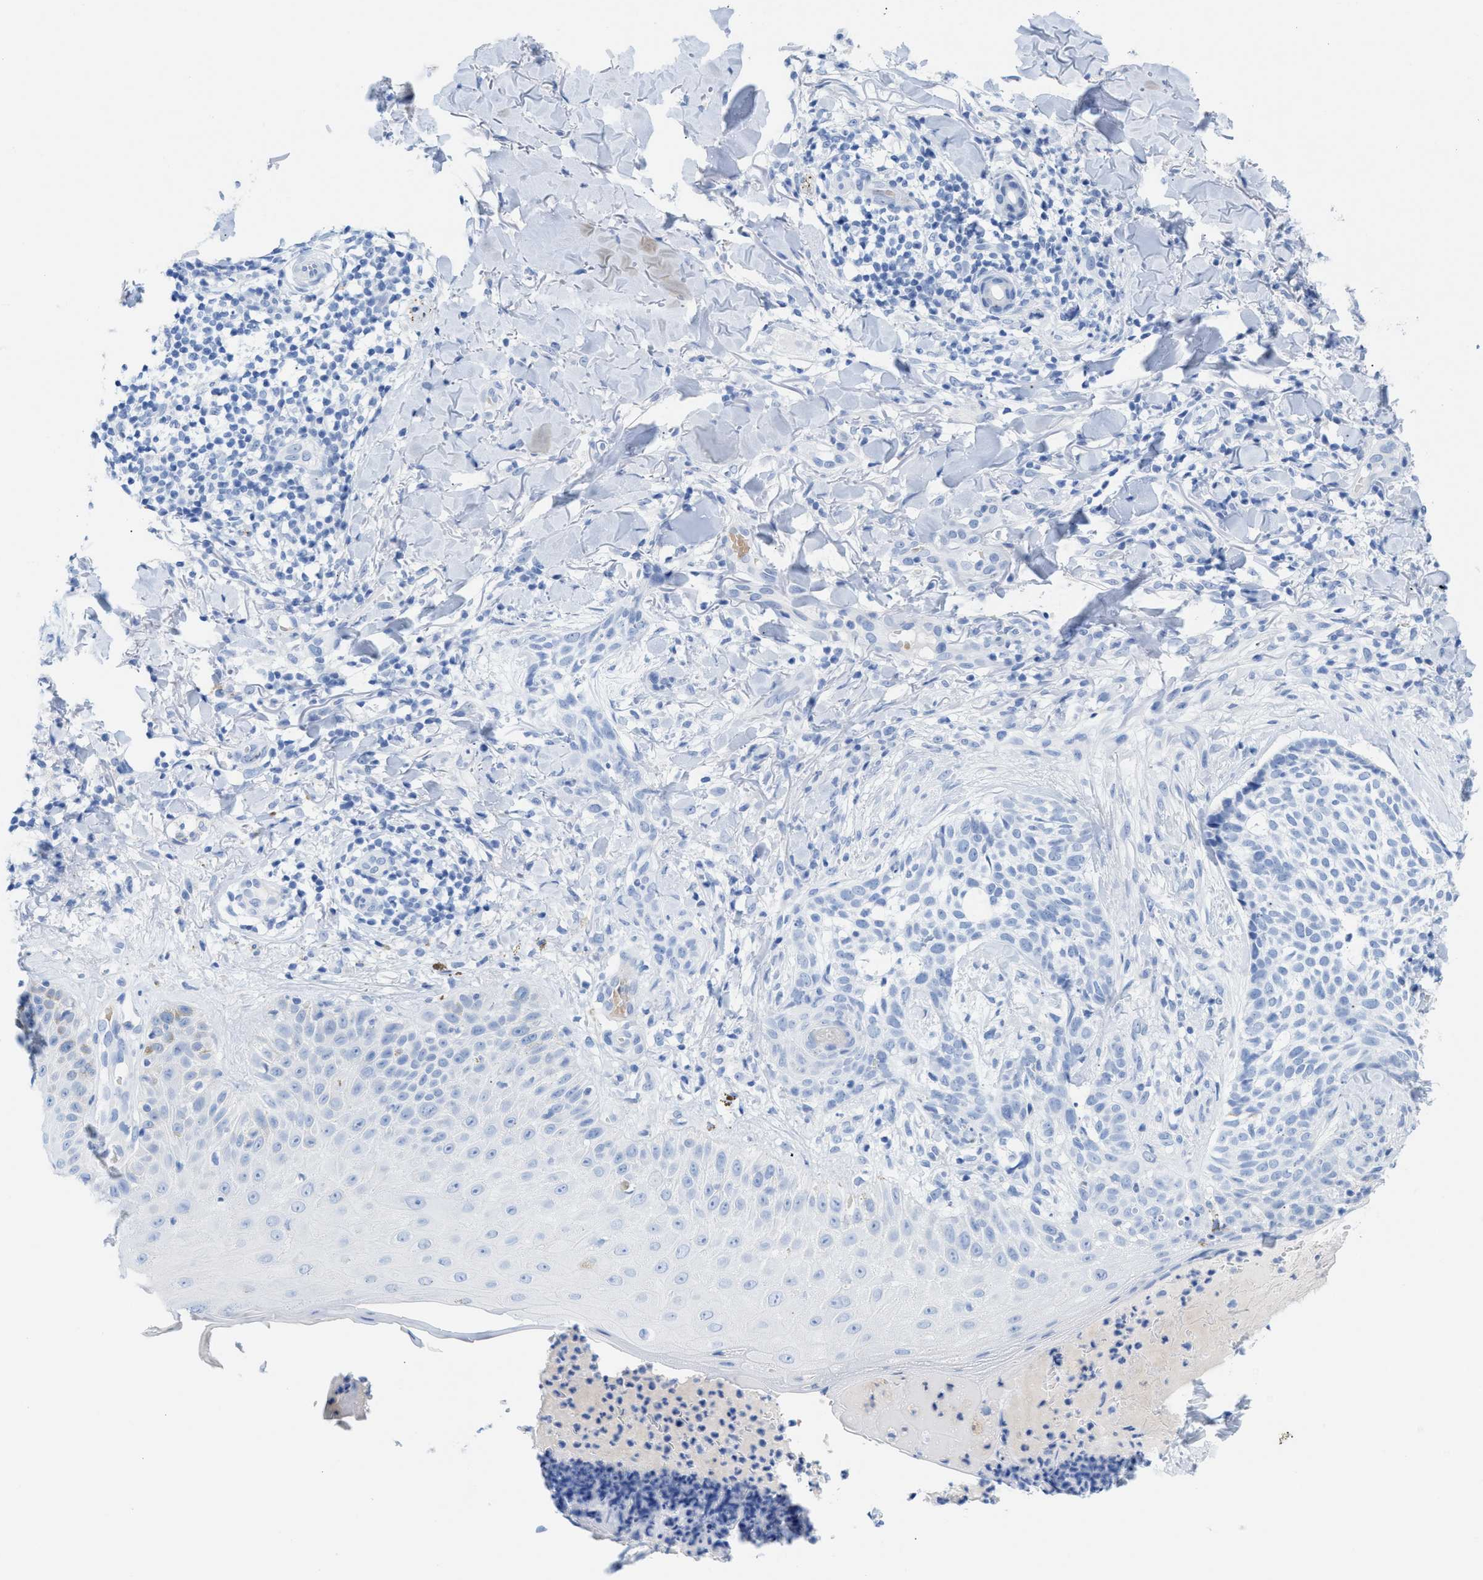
{"staining": {"intensity": "negative", "quantity": "none", "location": "none"}, "tissue": "skin cancer", "cell_type": "Tumor cells", "image_type": "cancer", "snomed": [{"axis": "morphology", "description": "Normal tissue, NOS"}, {"axis": "morphology", "description": "Basal cell carcinoma"}, {"axis": "topography", "description": "Skin"}], "caption": "Skin cancer was stained to show a protein in brown. There is no significant positivity in tumor cells.", "gene": "ANKFN1", "patient": {"sex": "male", "age": 67}}